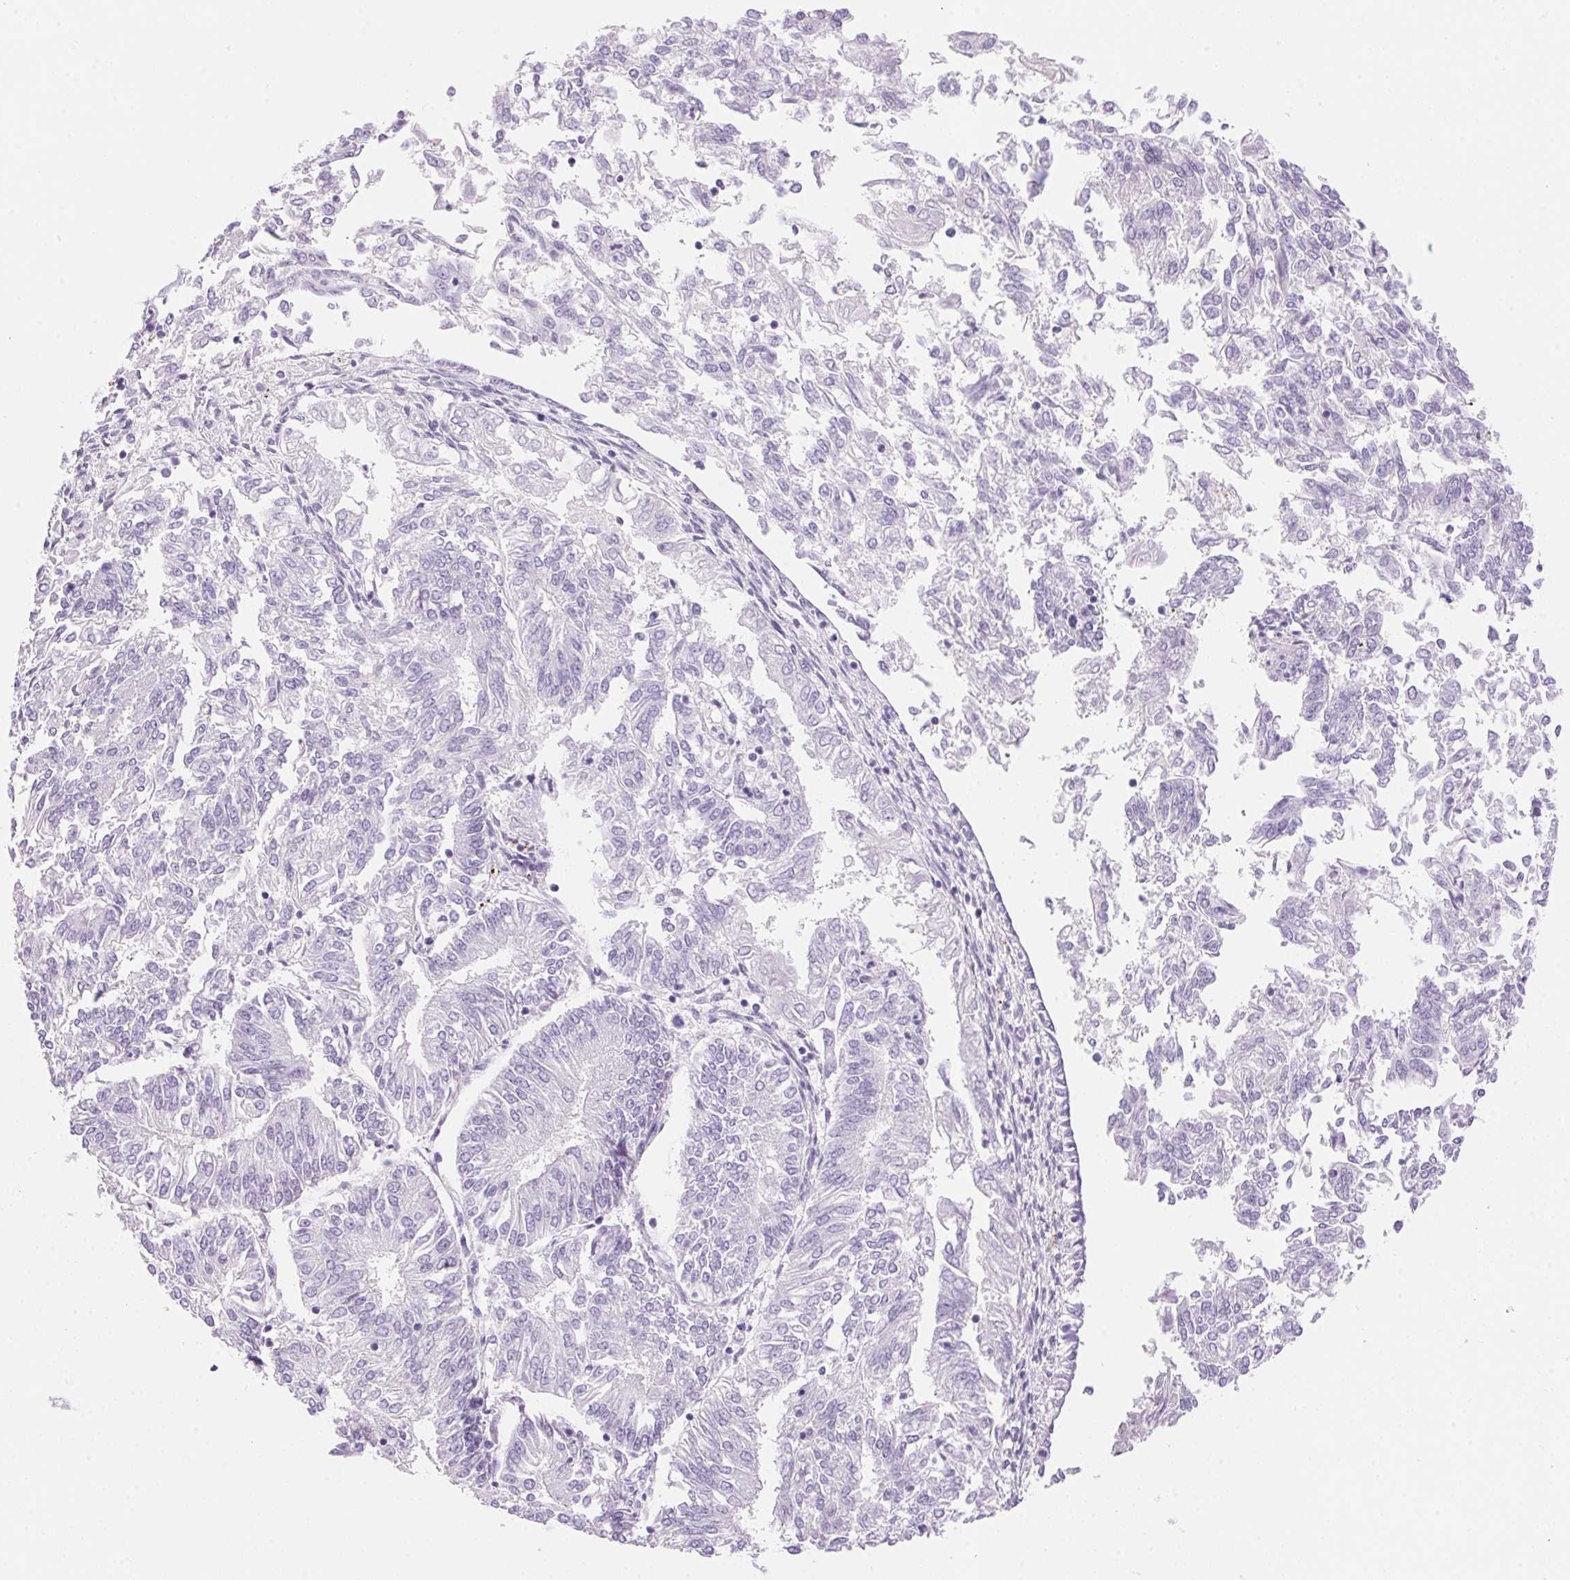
{"staining": {"intensity": "negative", "quantity": "none", "location": "none"}, "tissue": "endometrial cancer", "cell_type": "Tumor cells", "image_type": "cancer", "snomed": [{"axis": "morphology", "description": "Adenocarcinoma, NOS"}, {"axis": "topography", "description": "Endometrium"}], "caption": "IHC image of human adenocarcinoma (endometrial) stained for a protein (brown), which reveals no expression in tumor cells. (DAB immunohistochemistry (IHC), high magnification).", "gene": "DHCR24", "patient": {"sex": "female", "age": 58}}